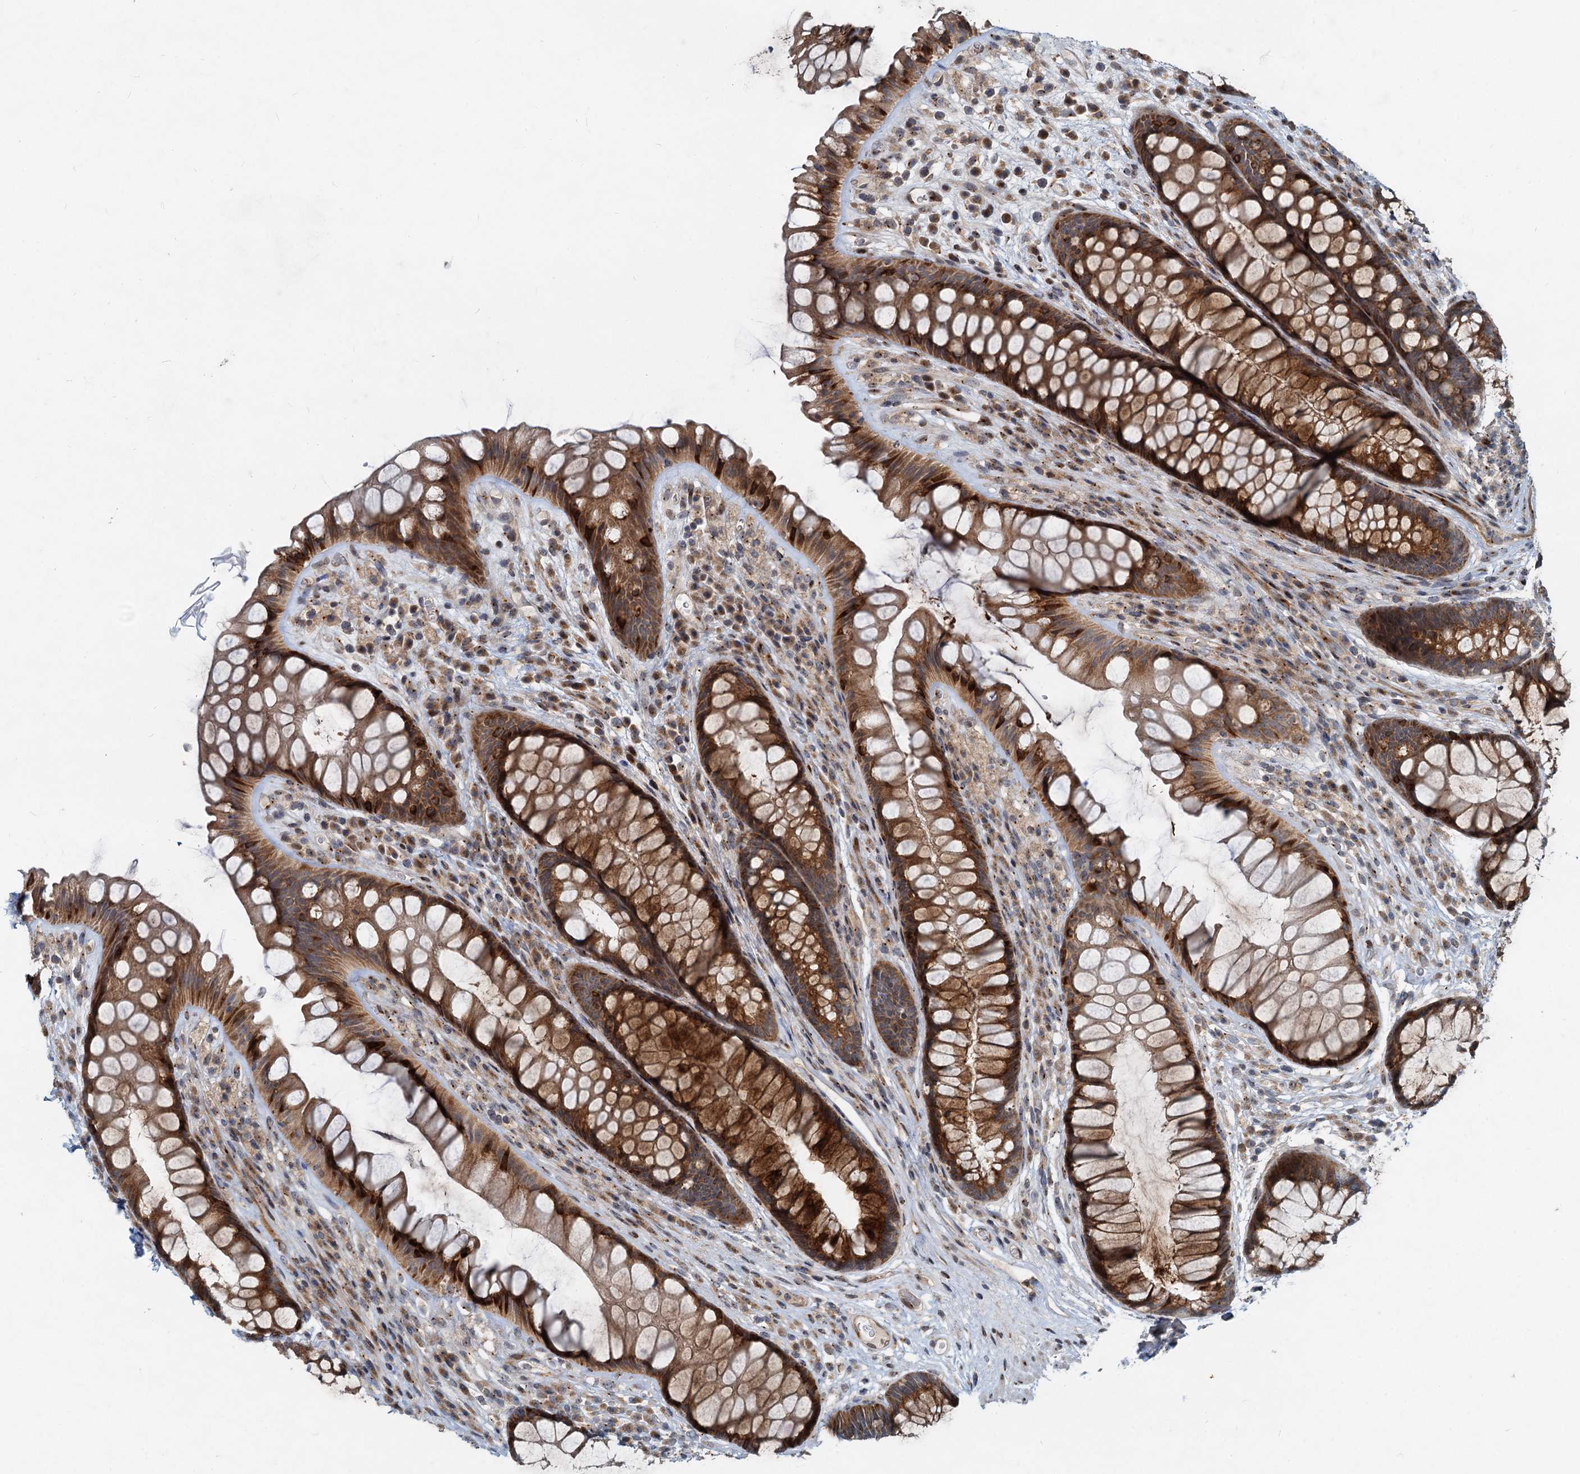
{"staining": {"intensity": "moderate", "quantity": ">75%", "location": "cytoplasmic/membranous"}, "tissue": "rectum", "cell_type": "Glandular cells", "image_type": "normal", "snomed": [{"axis": "morphology", "description": "Normal tissue, NOS"}, {"axis": "topography", "description": "Rectum"}], "caption": "Protein analysis of normal rectum displays moderate cytoplasmic/membranous expression in approximately >75% of glandular cells.", "gene": "CEP68", "patient": {"sex": "male", "age": 74}}